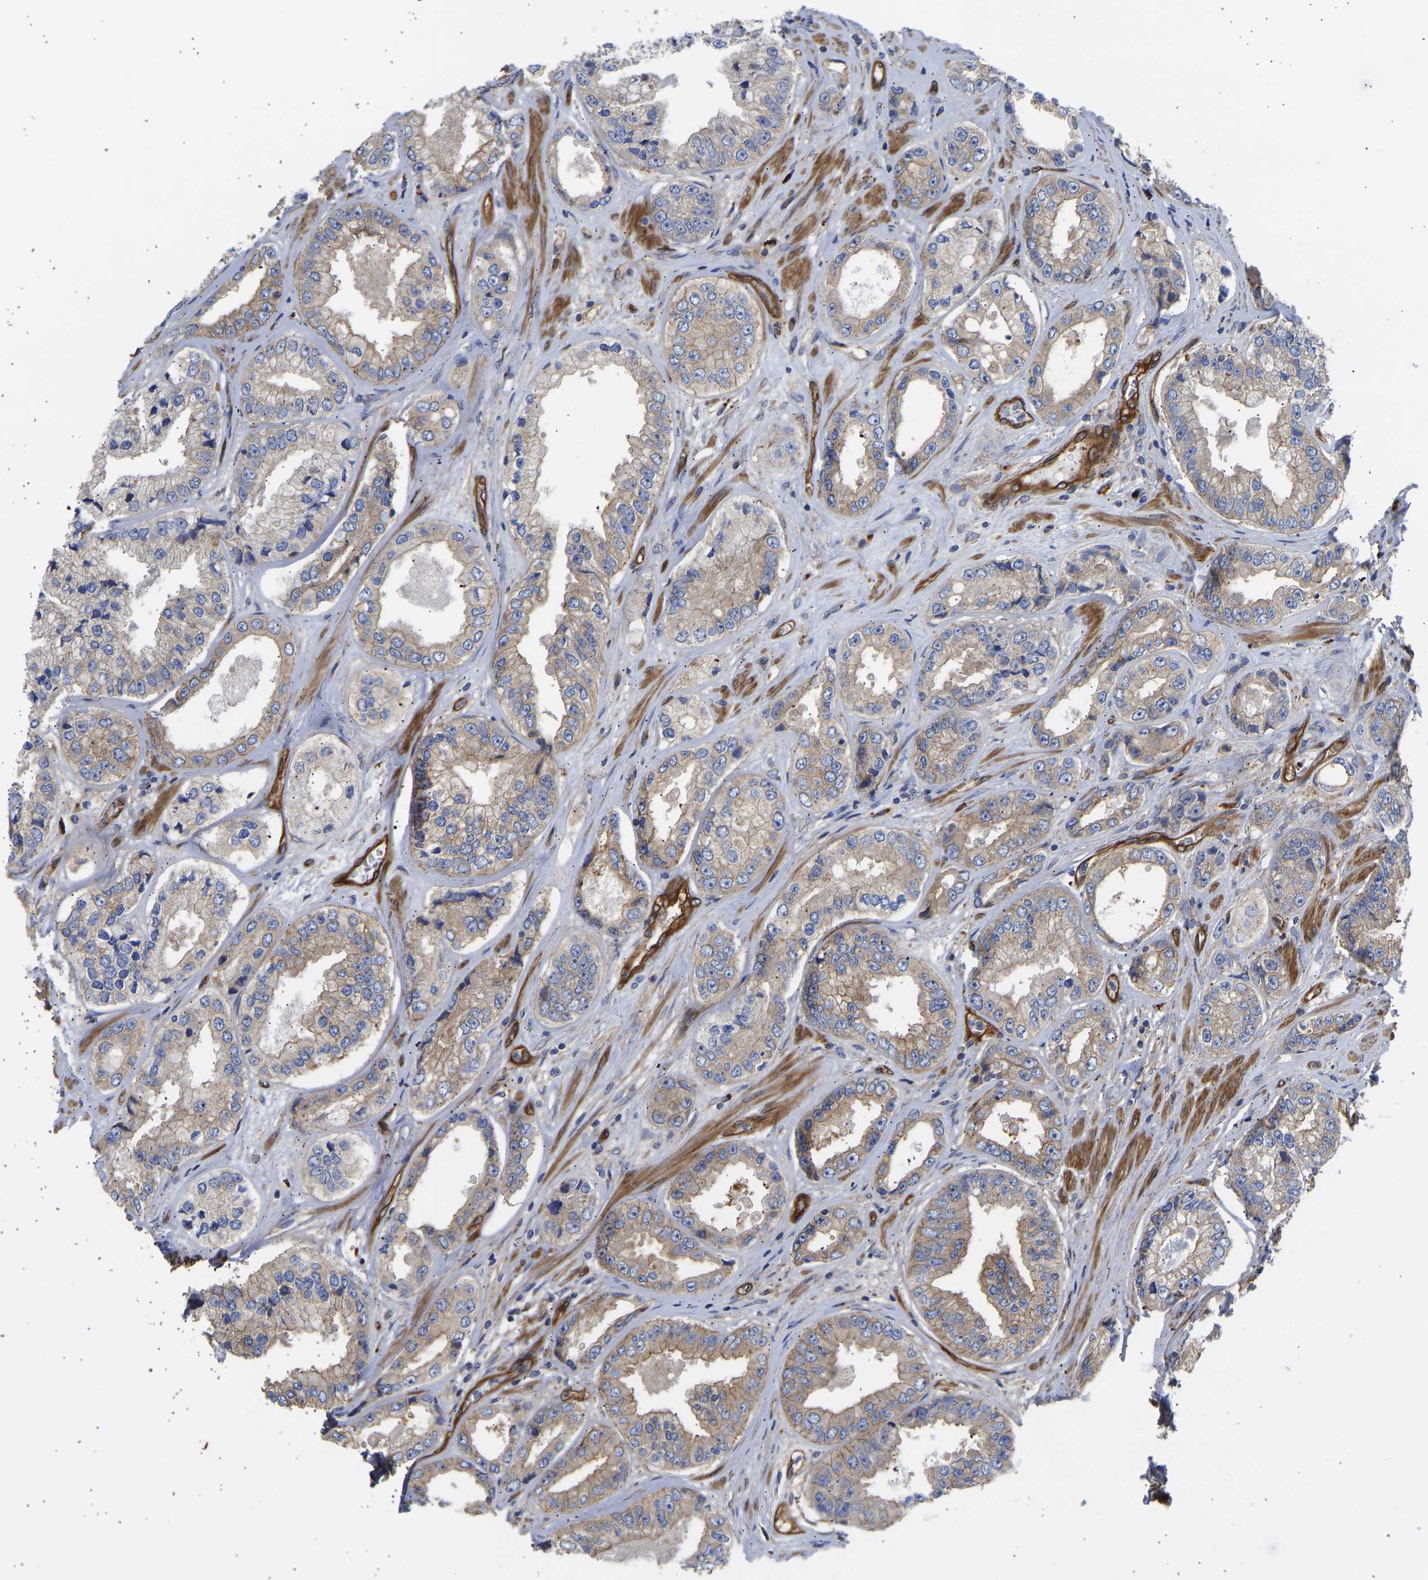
{"staining": {"intensity": "weak", "quantity": ">75%", "location": "cytoplasmic/membranous"}, "tissue": "prostate cancer", "cell_type": "Tumor cells", "image_type": "cancer", "snomed": [{"axis": "morphology", "description": "Adenocarcinoma, High grade"}, {"axis": "topography", "description": "Prostate"}], "caption": "This histopathology image exhibits immunohistochemistry (IHC) staining of human prostate cancer, with low weak cytoplasmic/membranous expression in about >75% of tumor cells.", "gene": "MYO1C", "patient": {"sex": "male", "age": 61}}